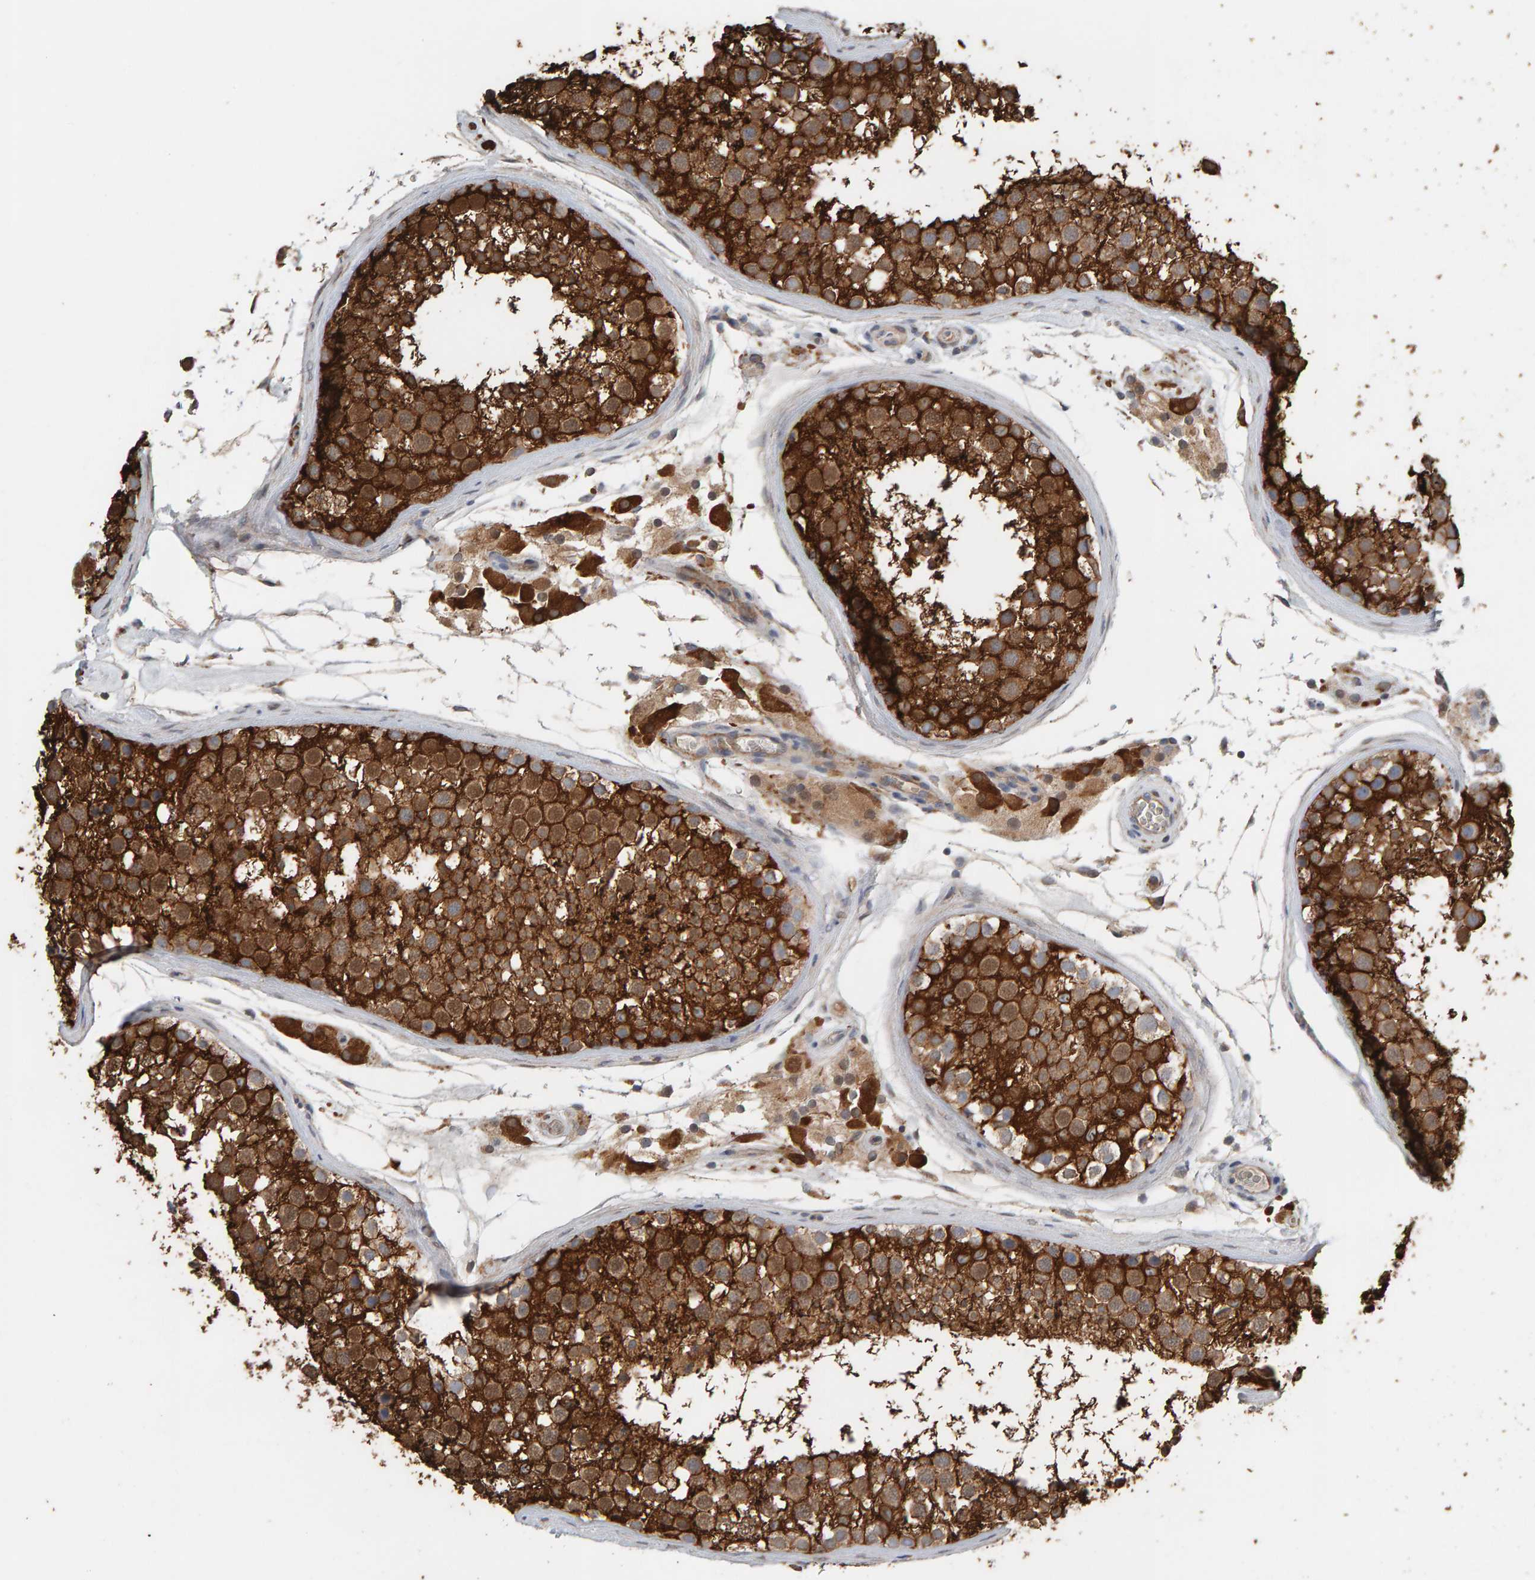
{"staining": {"intensity": "strong", "quantity": ">75%", "location": "cytoplasmic/membranous"}, "tissue": "testis", "cell_type": "Cells in seminiferous ducts", "image_type": "normal", "snomed": [{"axis": "morphology", "description": "Normal tissue, NOS"}, {"axis": "topography", "description": "Testis"}], "caption": "Unremarkable testis displays strong cytoplasmic/membranous staining in approximately >75% of cells in seminiferous ducts The staining was performed using DAB to visualize the protein expression in brown, while the nuclei were stained in blue with hematoxylin (Magnification: 20x)..", "gene": "IPPK", "patient": {"sex": "male", "age": 46}}